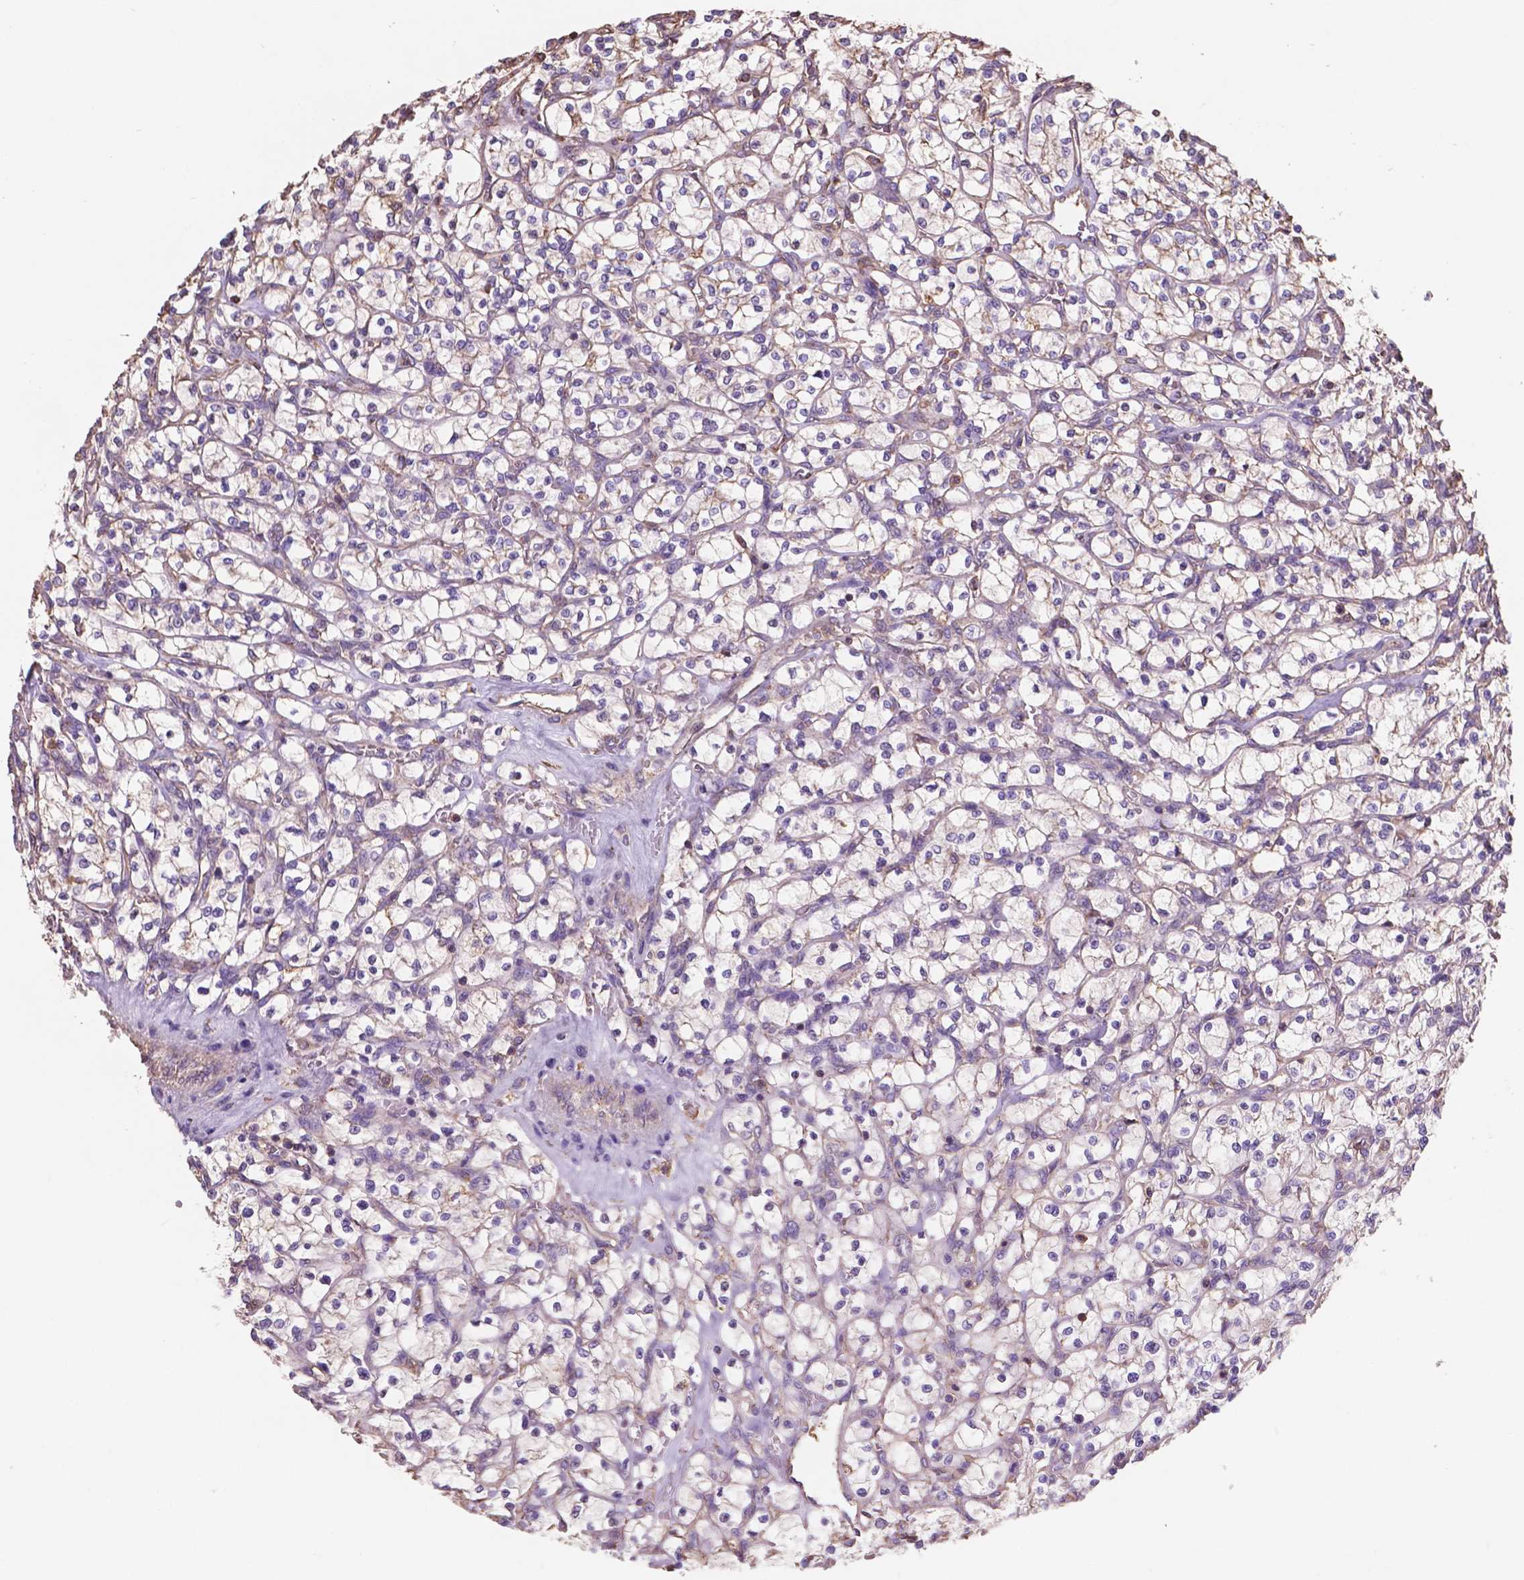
{"staining": {"intensity": "negative", "quantity": "none", "location": "none"}, "tissue": "renal cancer", "cell_type": "Tumor cells", "image_type": "cancer", "snomed": [{"axis": "morphology", "description": "Adenocarcinoma, NOS"}, {"axis": "topography", "description": "Kidney"}], "caption": "Immunohistochemistry (IHC) histopathology image of neoplastic tissue: human renal cancer stained with DAB (3,3'-diaminobenzidine) reveals no significant protein staining in tumor cells.", "gene": "NIPA2", "patient": {"sex": "female", "age": 64}}